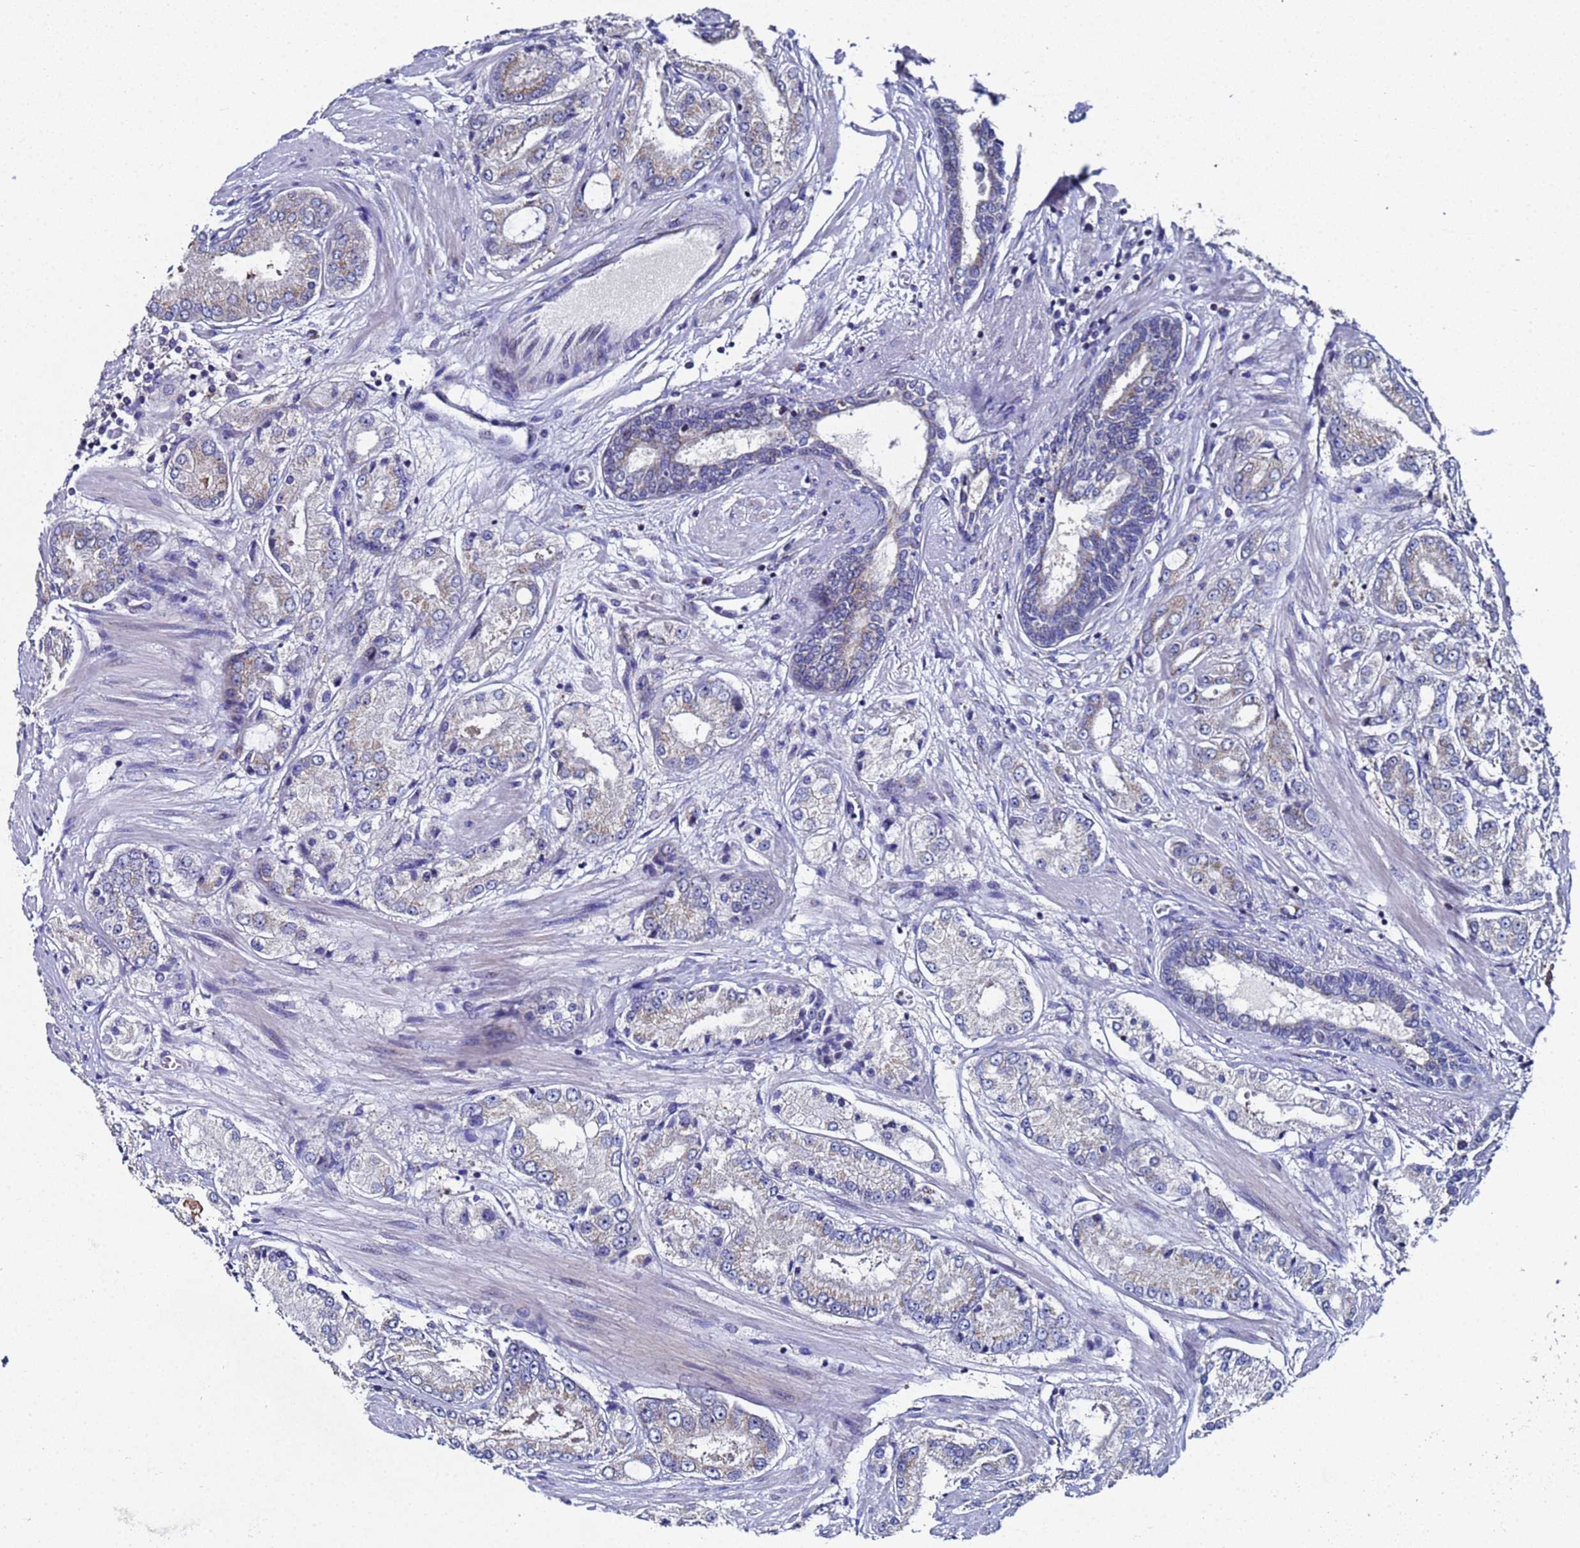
{"staining": {"intensity": "weak", "quantity": "<25%", "location": "cytoplasmic/membranous"}, "tissue": "prostate cancer", "cell_type": "Tumor cells", "image_type": "cancer", "snomed": [{"axis": "morphology", "description": "Adenocarcinoma, High grade"}, {"axis": "topography", "description": "Prostate"}], "caption": "Immunohistochemical staining of prostate adenocarcinoma (high-grade) displays no significant positivity in tumor cells.", "gene": "NSUN6", "patient": {"sex": "male", "age": 59}}